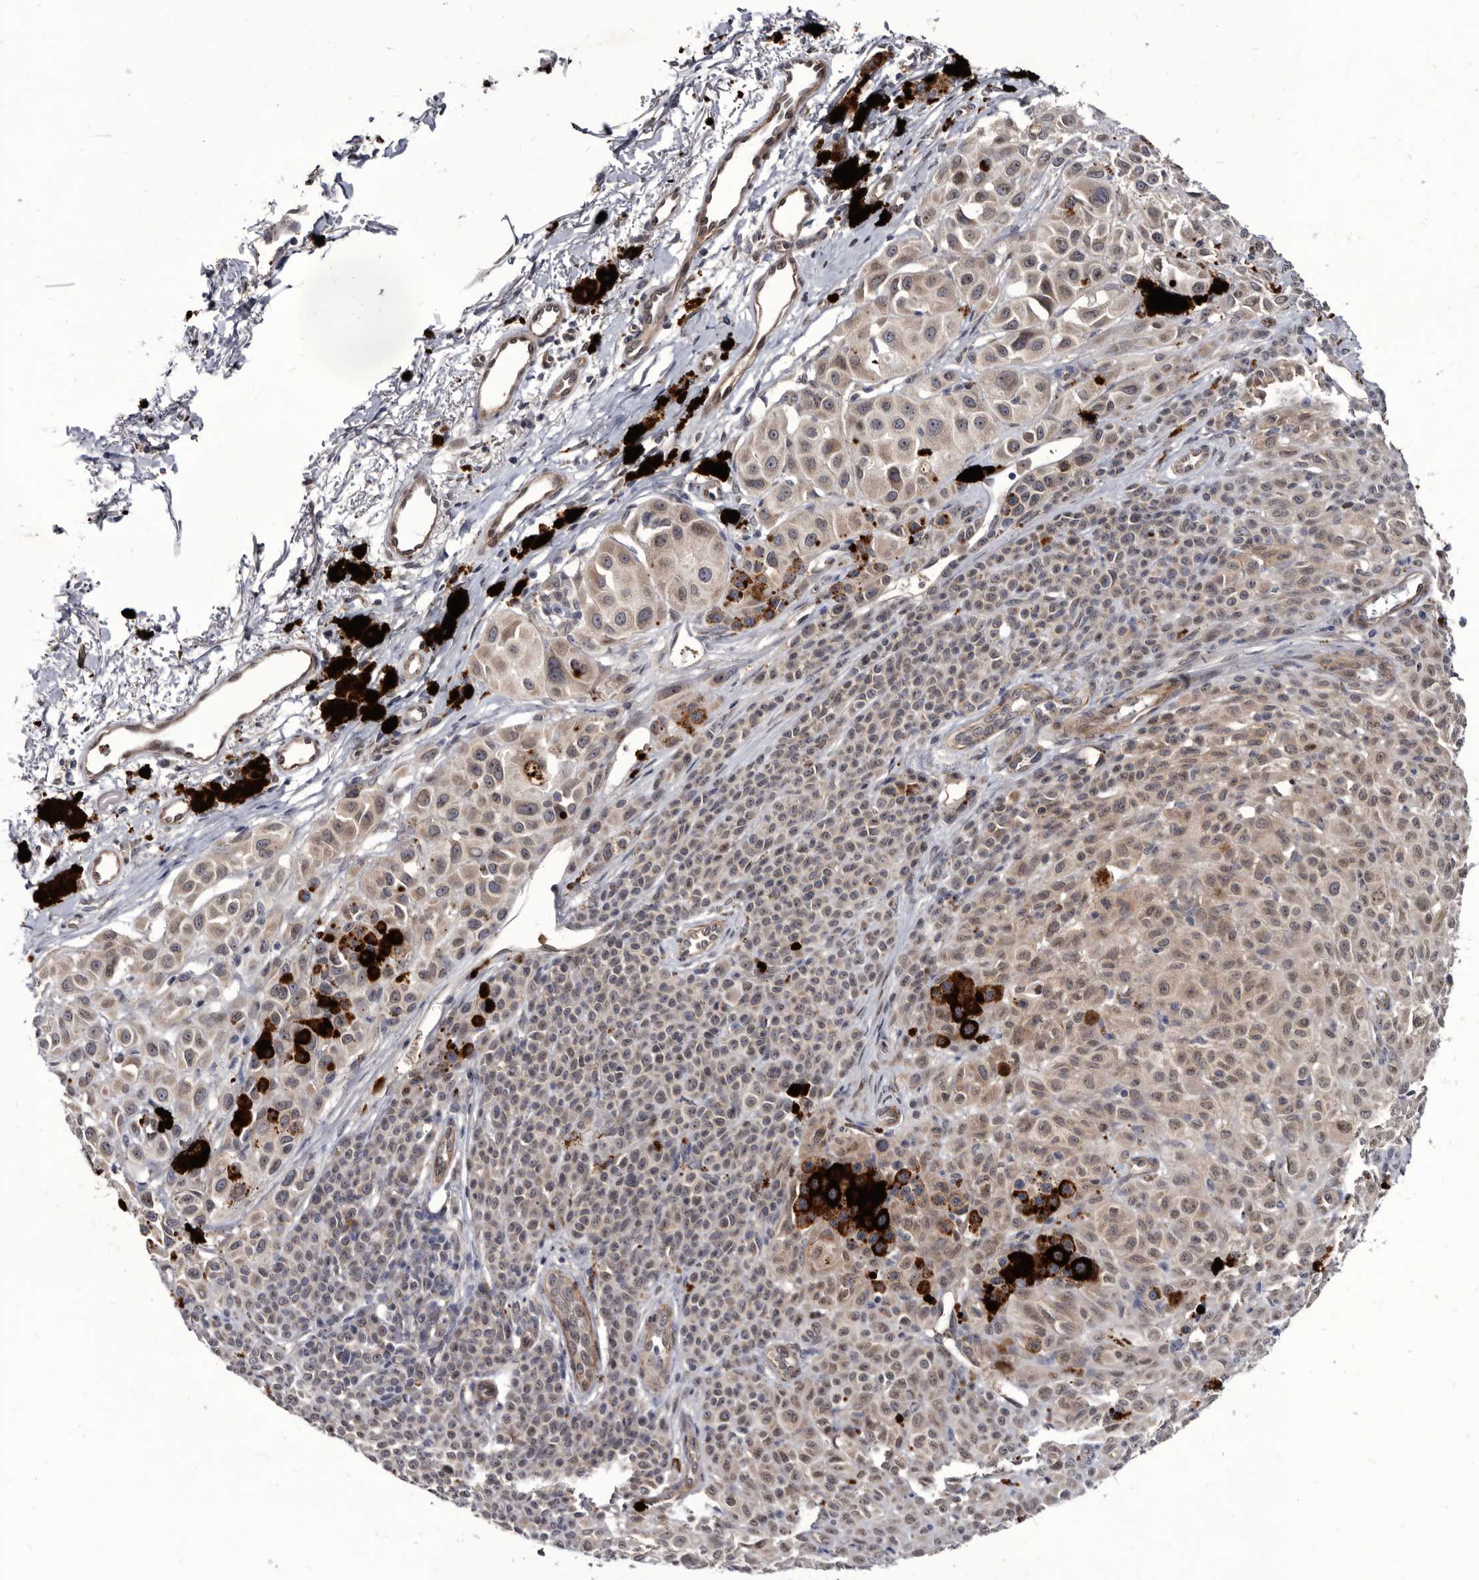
{"staining": {"intensity": "negative", "quantity": "none", "location": "none"}, "tissue": "melanoma", "cell_type": "Tumor cells", "image_type": "cancer", "snomed": [{"axis": "morphology", "description": "Malignant melanoma, NOS"}, {"axis": "topography", "description": "Skin of leg"}], "caption": "A high-resolution histopathology image shows IHC staining of malignant melanoma, which displays no significant staining in tumor cells.", "gene": "PROM1", "patient": {"sex": "female", "age": 72}}